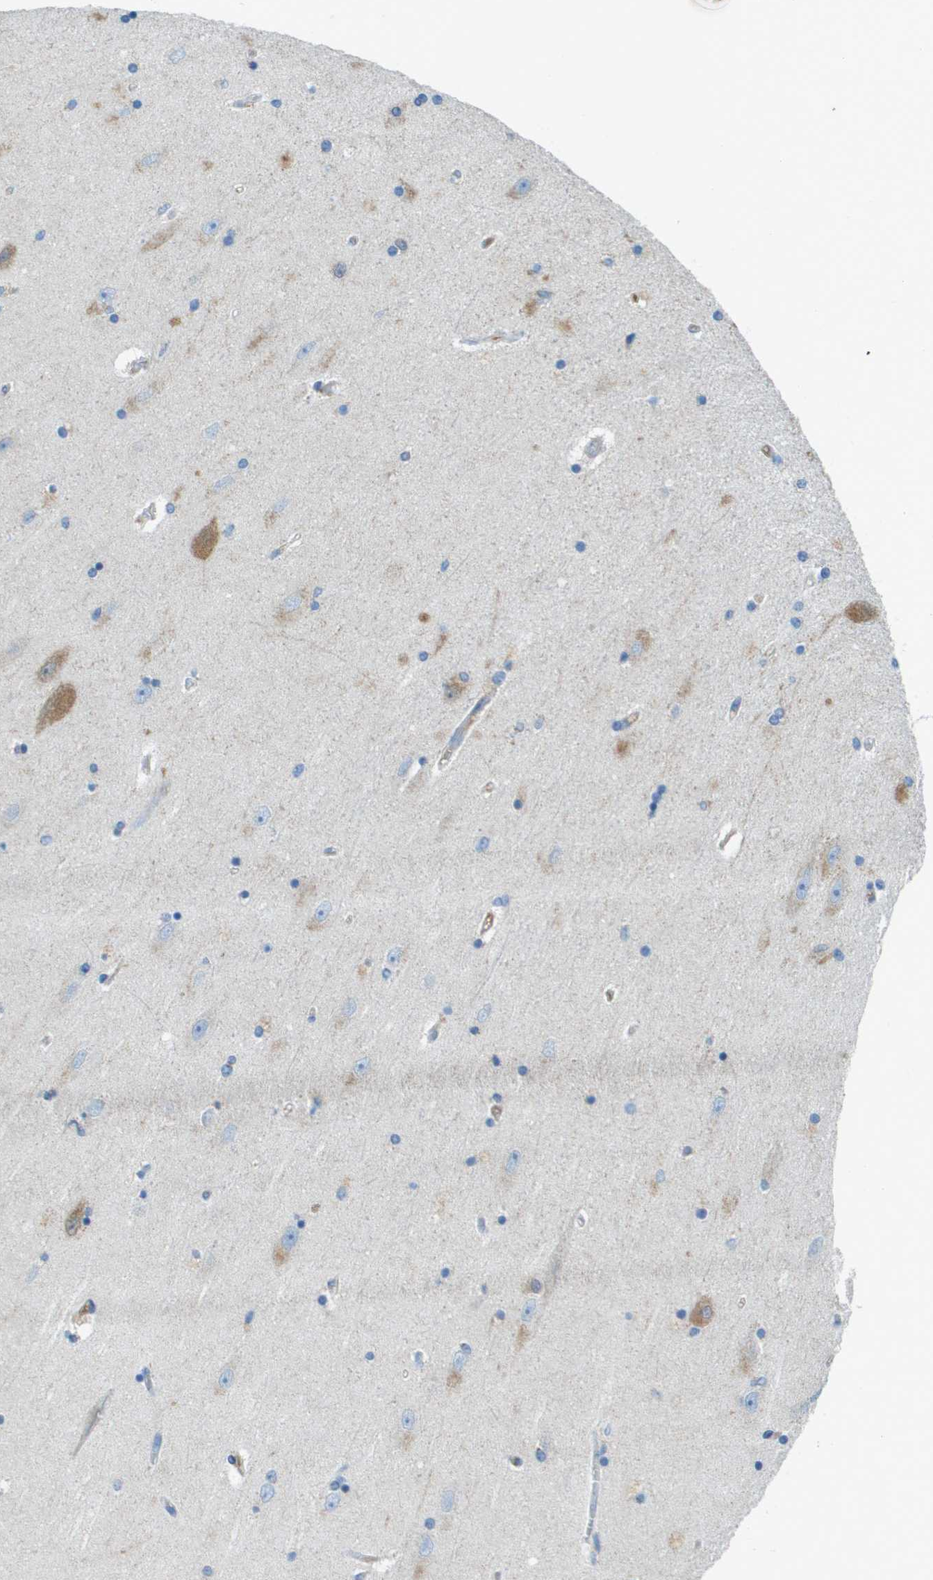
{"staining": {"intensity": "weak", "quantity": "<25%", "location": "cytoplasmic/membranous"}, "tissue": "hippocampus", "cell_type": "Glial cells", "image_type": "normal", "snomed": [{"axis": "morphology", "description": "Normal tissue, NOS"}, {"axis": "topography", "description": "Hippocampus"}], "caption": "DAB (3,3'-diaminobenzidine) immunohistochemical staining of unremarkable human hippocampus reveals no significant expression in glial cells. (Immunohistochemistry, brightfield microscopy, high magnification).", "gene": "CYGB", "patient": {"sex": "female", "age": 54}}